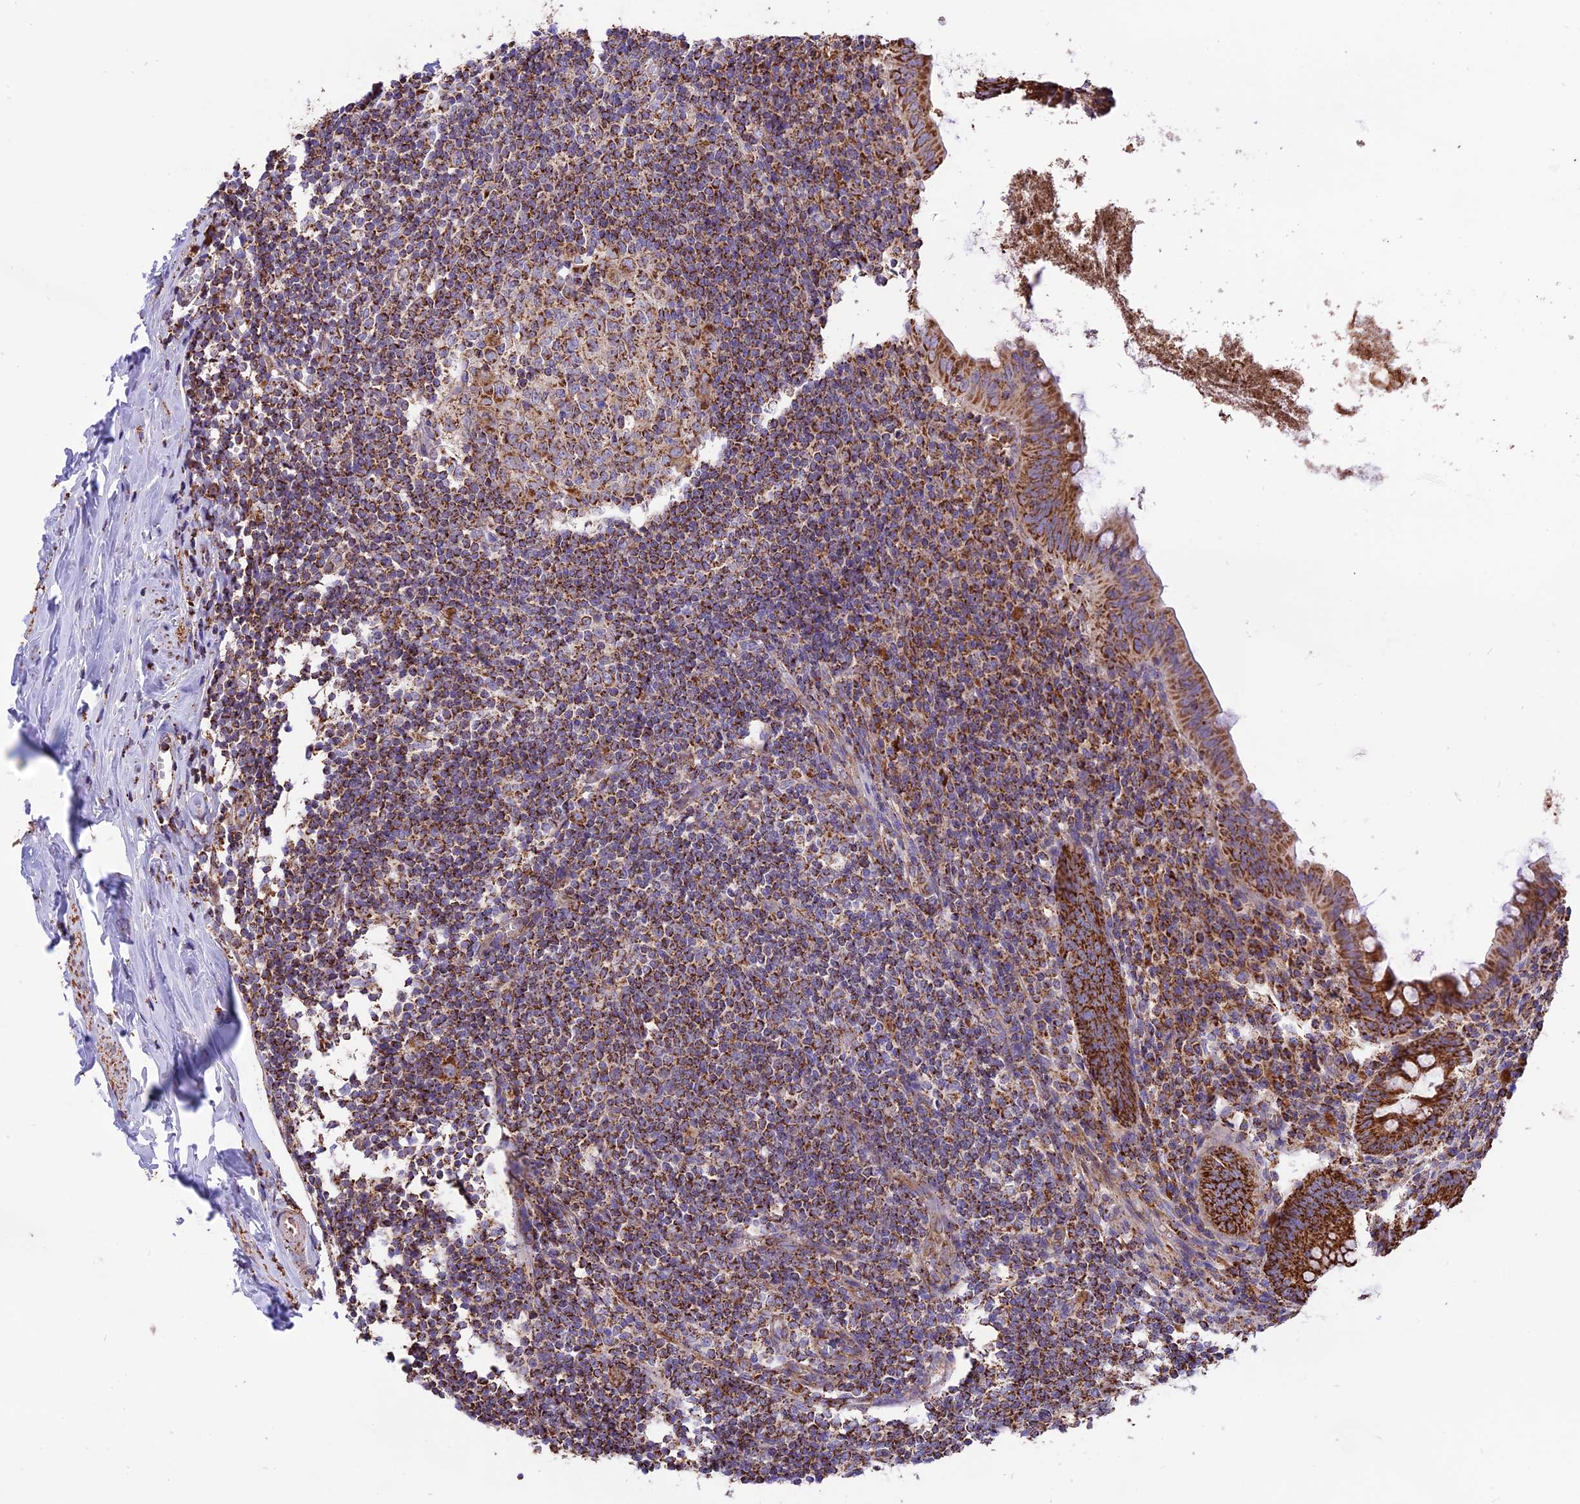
{"staining": {"intensity": "strong", "quantity": ">75%", "location": "cytoplasmic/membranous"}, "tissue": "appendix", "cell_type": "Glandular cells", "image_type": "normal", "snomed": [{"axis": "morphology", "description": "Normal tissue, NOS"}, {"axis": "topography", "description": "Appendix"}], "caption": "Human appendix stained with a brown dye demonstrates strong cytoplasmic/membranous positive staining in approximately >75% of glandular cells.", "gene": "TTC4", "patient": {"sex": "female", "age": 51}}